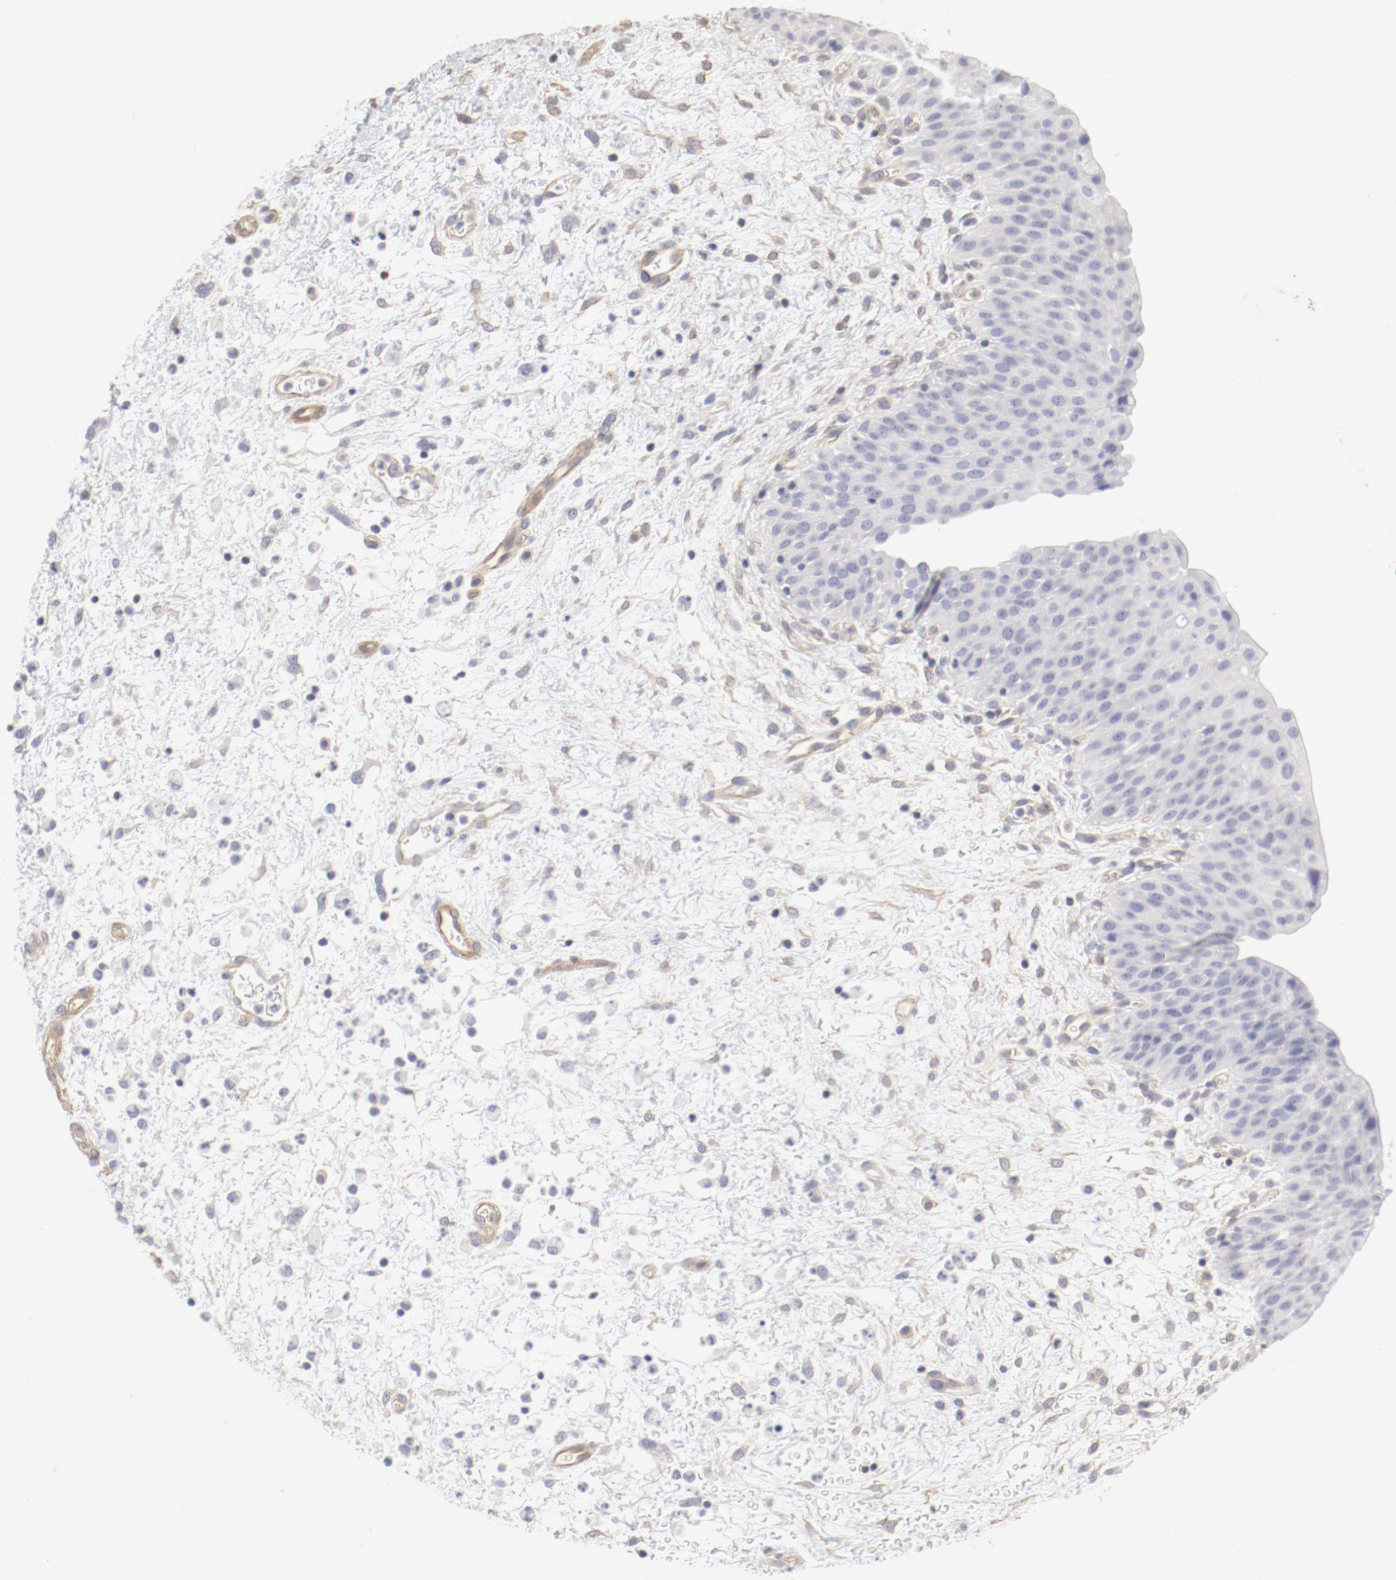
{"staining": {"intensity": "negative", "quantity": "none", "location": "none"}, "tissue": "urinary bladder", "cell_type": "Urothelial cells", "image_type": "normal", "snomed": [{"axis": "morphology", "description": "Normal tissue, NOS"}, {"axis": "morphology", "description": "Dysplasia, NOS"}, {"axis": "topography", "description": "Urinary bladder"}], "caption": "Immunohistochemistry (IHC) of normal urinary bladder demonstrates no staining in urothelial cells.", "gene": "LAX1", "patient": {"sex": "male", "age": 35}}